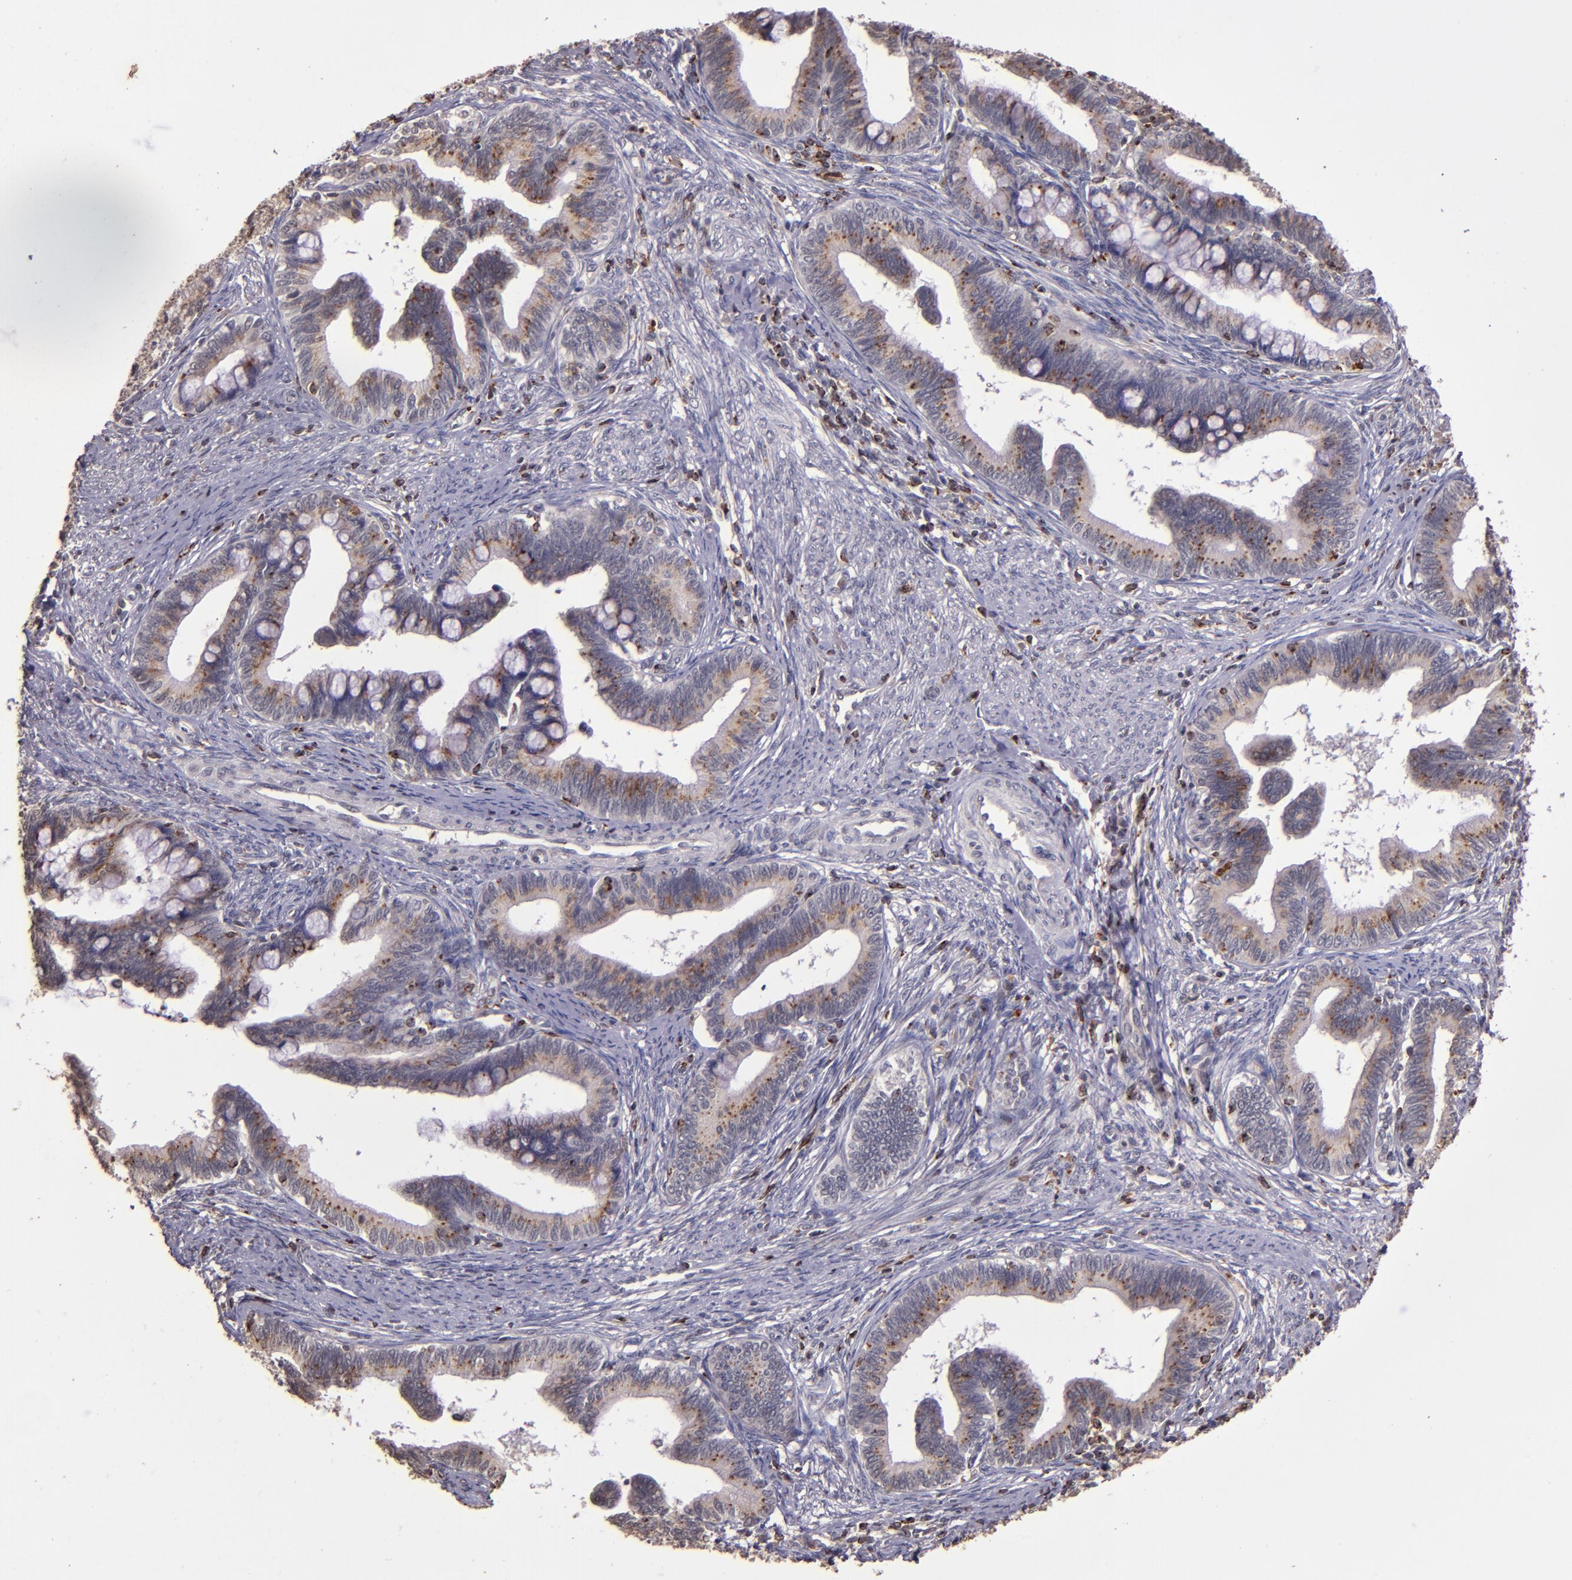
{"staining": {"intensity": "weak", "quantity": "25%-75%", "location": "cytoplasmic/membranous"}, "tissue": "cervical cancer", "cell_type": "Tumor cells", "image_type": "cancer", "snomed": [{"axis": "morphology", "description": "Adenocarcinoma, NOS"}, {"axis": "topography", "description": "Cervix"}], "caption": "High-power microscopy captured an IHC histopathology image of cervical cancer, revealing weak cytoplasmic/membranous positivity in about 25%-75% of tumor cells.", "gene": "SLC2A3", "patient": {"sex": "female", "age": 36}}